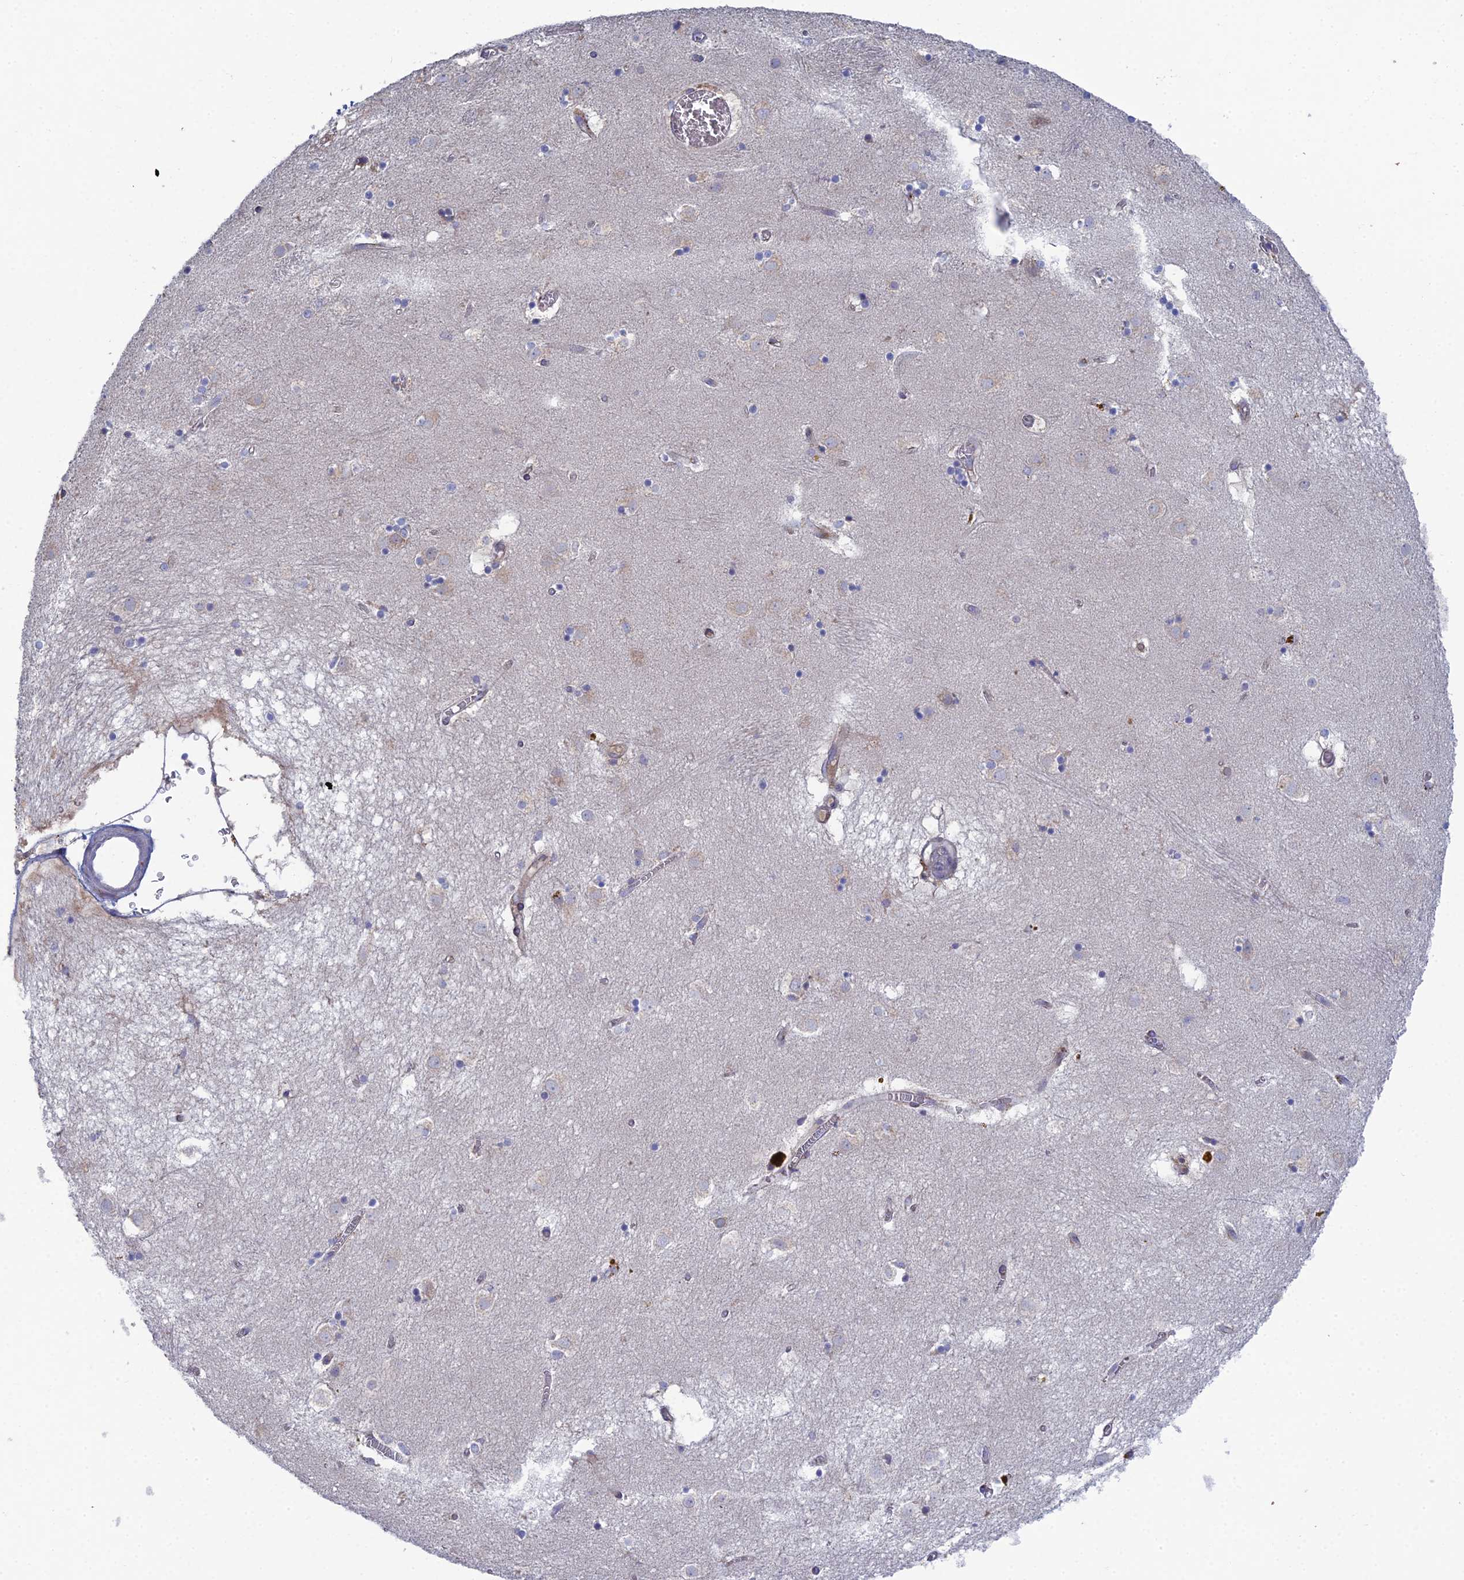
{"staining": {"intensity": "negative", "quantity": "none", "location": "none"}, "tissue": "caudate", "cell_type": "Glial cells", "image_type": "normal", "snomed": [{"axis": "morphology", "description": "Normal tissue, NOS"}, {"axis": "topography", "description": "Lateral ventricle wall"}], "caption": "An image of caudate stained for a protein reveals no brown staining in glial cells. (DAB immunohistochemistry (IHC) visualized using brightfield microscopy, high magnification).", "gene": "TRAPPC6A", "patient": {"sex": "male", "age": 70}}